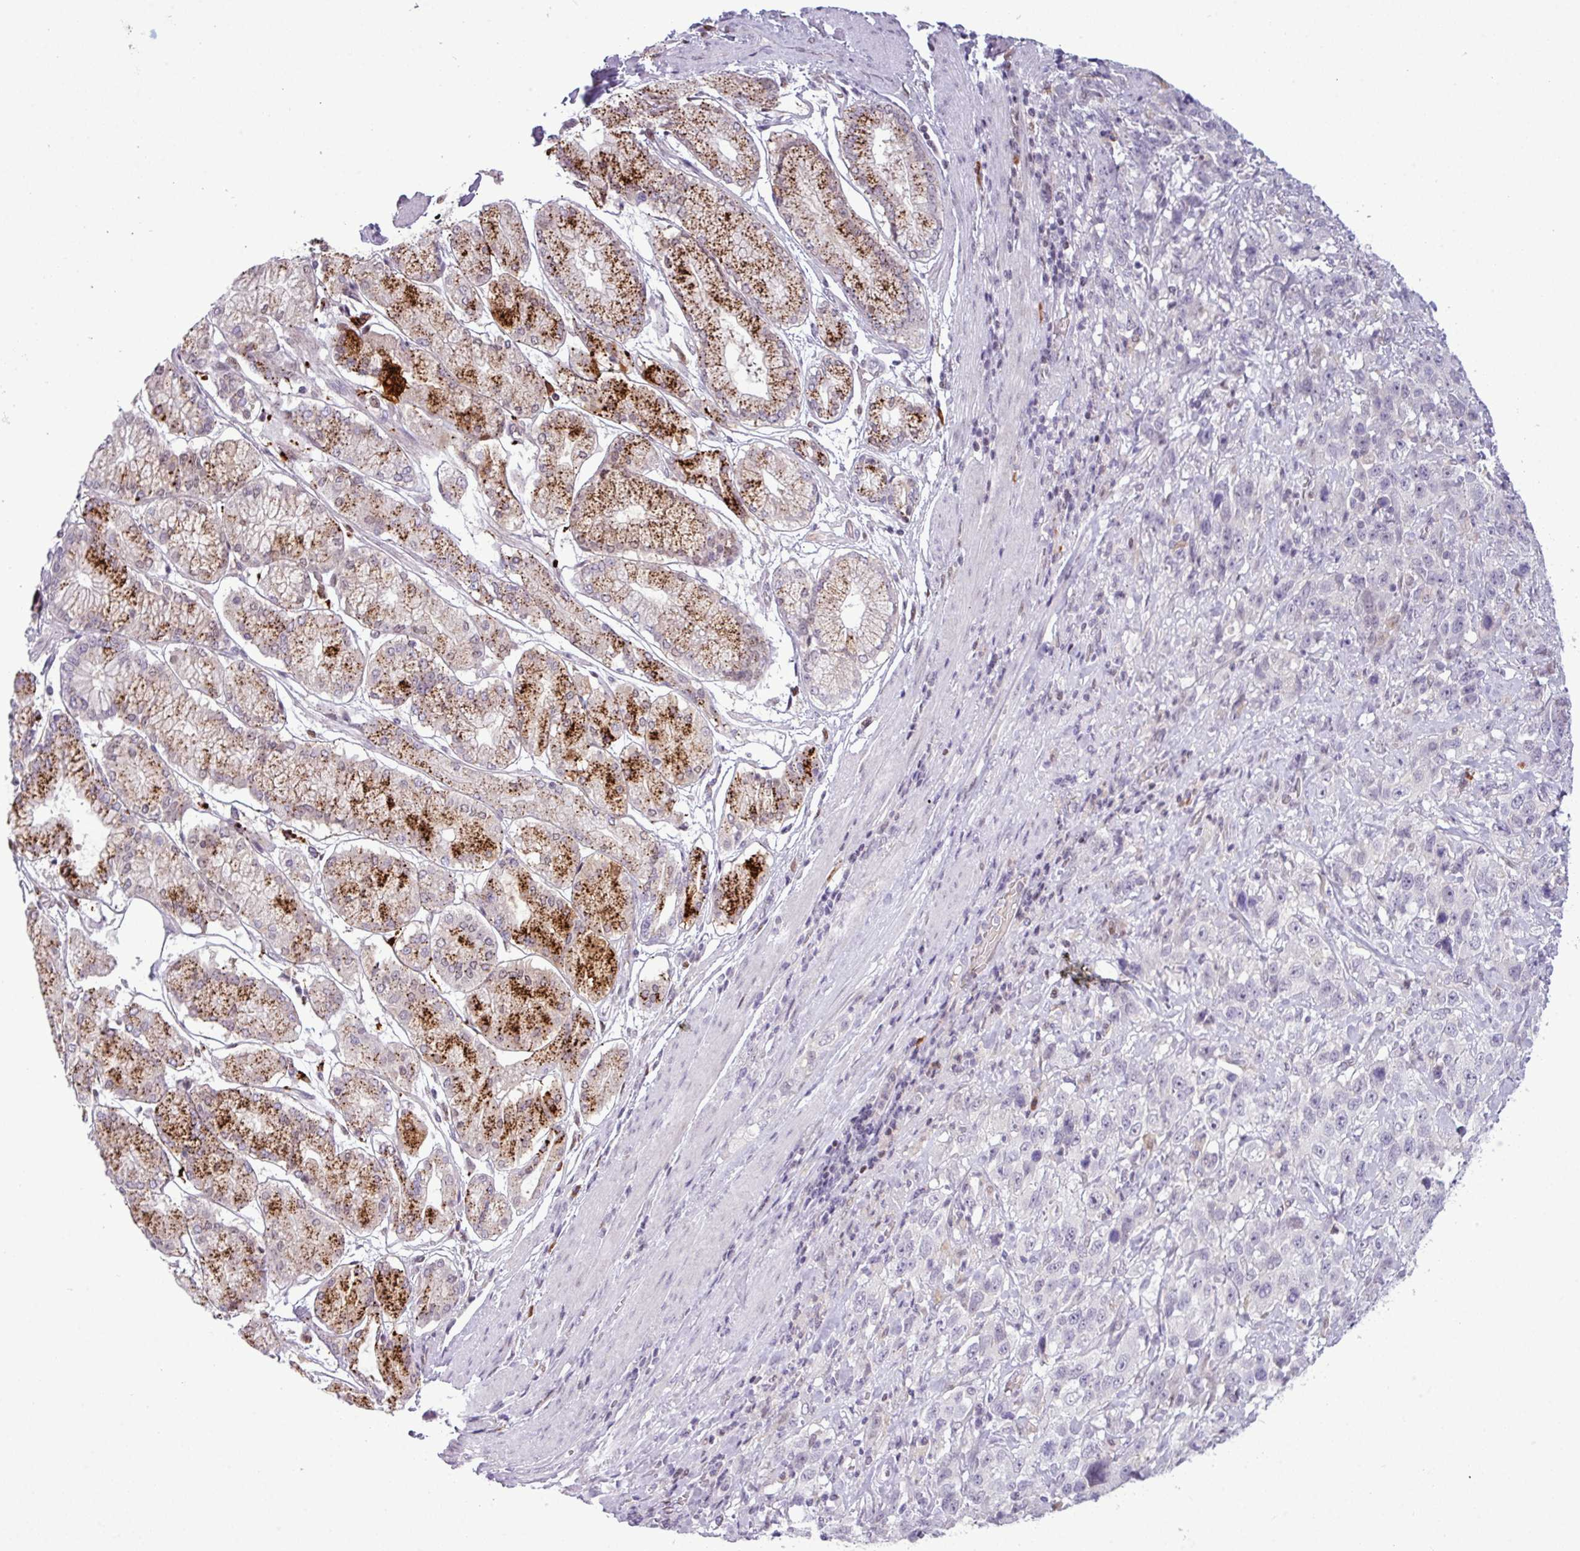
{"staining": {"intensity": "negative", "quantity": "none", "location": "none"}, "tissue": "stomach cancer", "cell_type": "Tumor cells", "image_type": "cancer", "snomed": [{"axis": "morphology", "description": "Normal tissue, NOS"}, {"axis": "morphology", "description": "Adenocarcinoma, NOS"}, {"axis": "topography", "description": "Lymph node"}, {"axis": "topography", "description": "Stomach"}], "caption": "This is an immunohistochemistry image of adenocarcinoma (stomach). There is no staining in tumor cells.", "gene": "SLC66A2", "patient": {"sex": "male", "age": 48}}